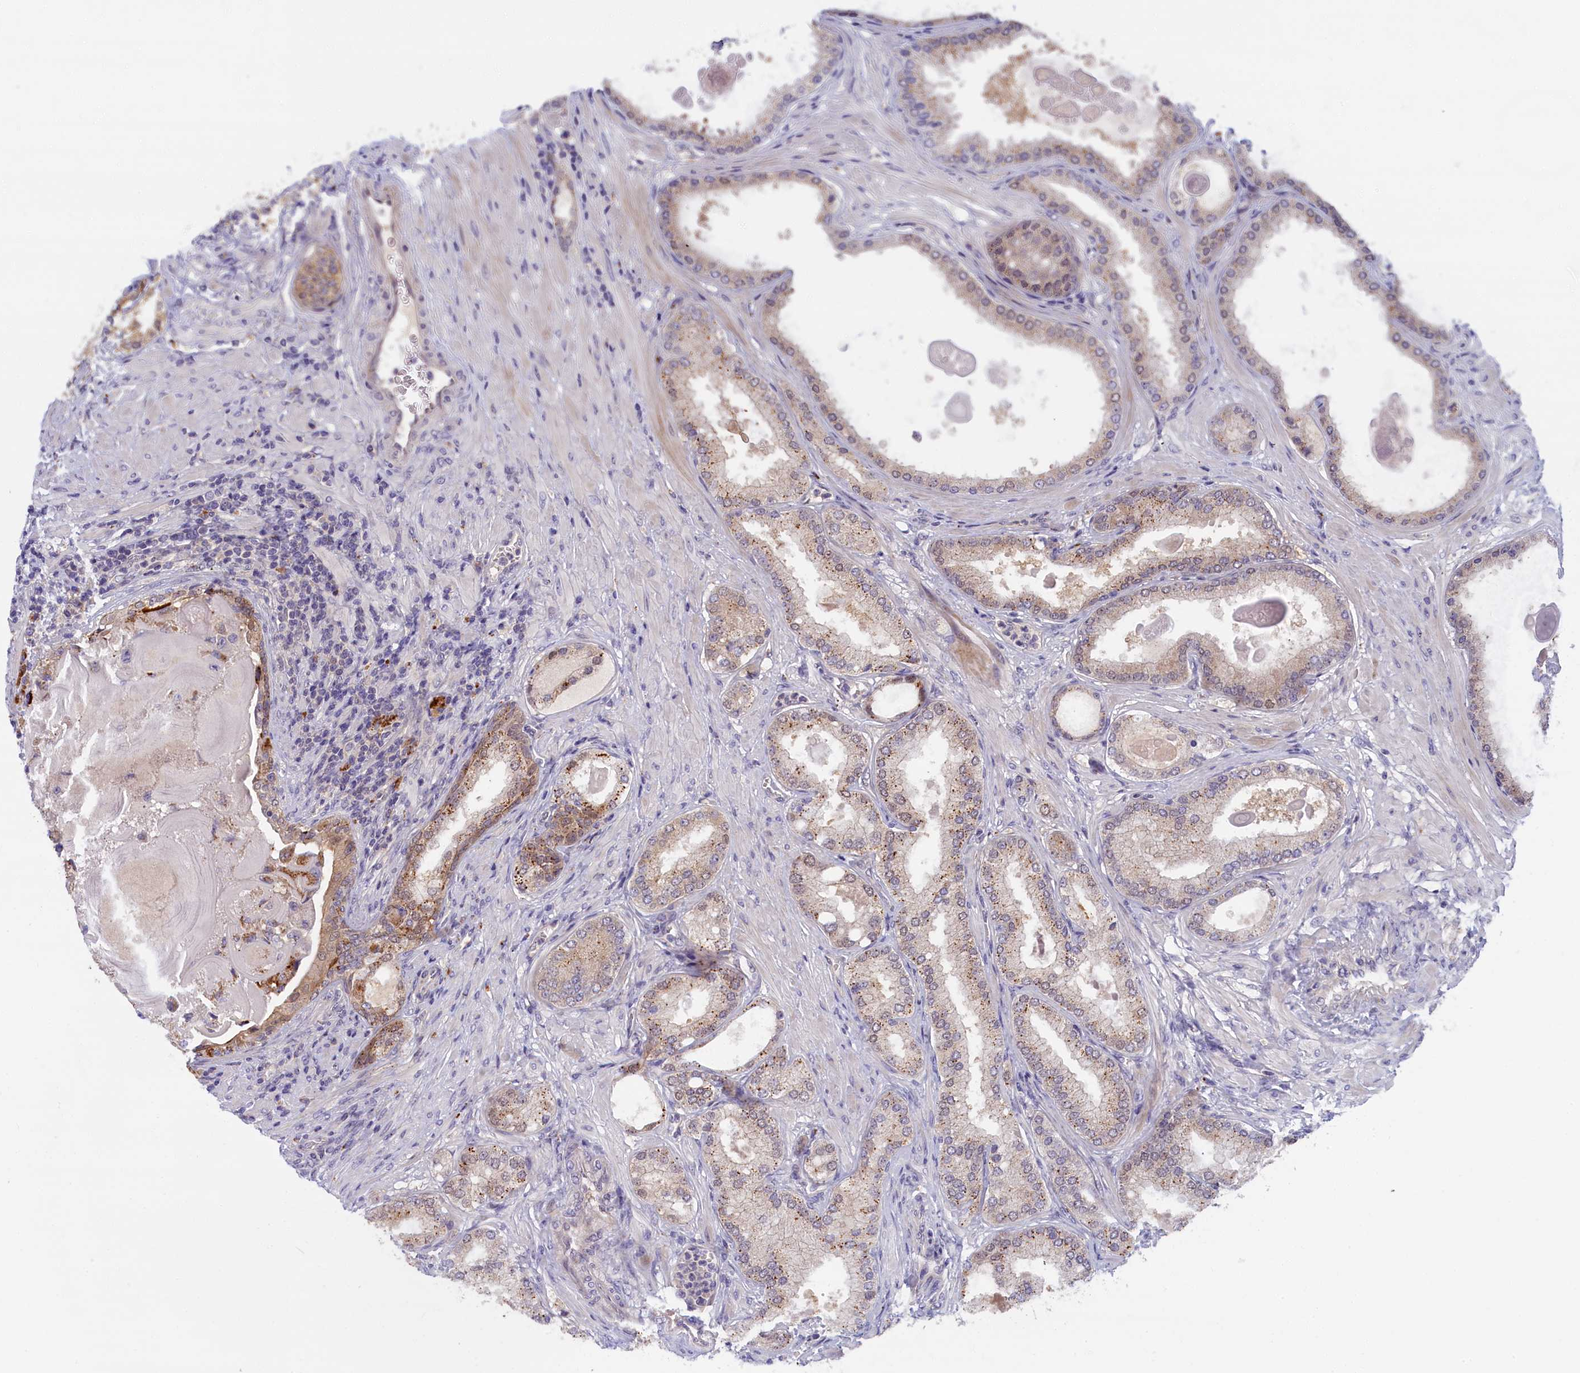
{"staining": {"intensity": "moderate", "quantity": "25%-75%", "location": "nuclear"}, "tissue": "prostate cancer", "cell_type": "Tumor cells", "image_type": "cancer", "snomed": [{"axis": "morphology", "description": "Adenocarcinoma, Low grade"}, {"axis": "topography", "description": "Prostate"}], "caption": "Low-grade adenocarcinoma (prostate) was stained to show a protein in brown. There is medium levels of moderate nuclear staining in about 25%-75% of tumor cells.", "gene": "FCSK", "patient": {"sex": "male", "age": 59}}